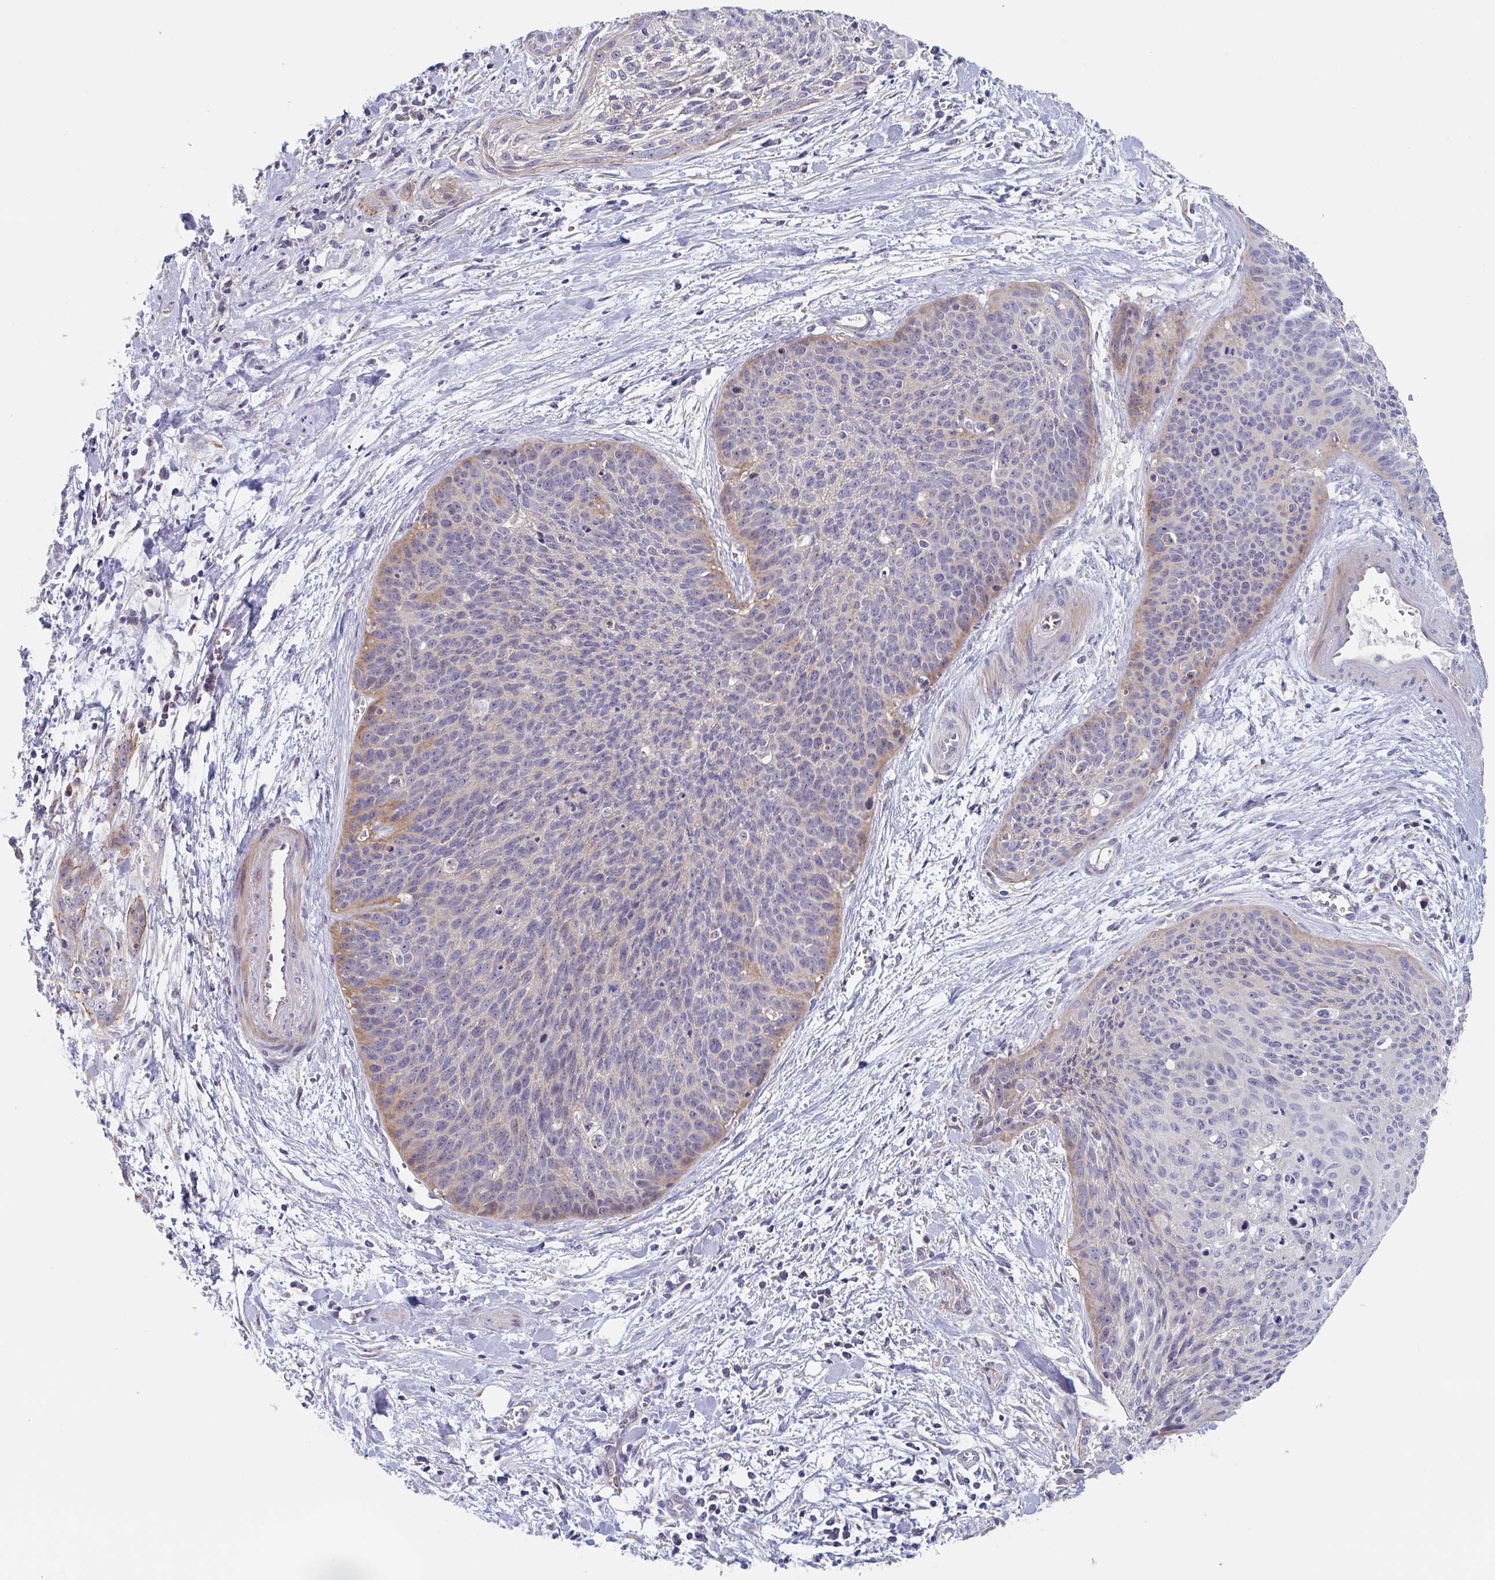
{"staining": {"intensity": "moderate", "quantity": "<25%", "location": "cytoplasmic/membranous"}, "tissue": "cervical cancer", "cell_type": "Tumor cells", "image_type": "cancer", "snomed": [{"axis": "morphology", "description": "Squamous cell carcinoma, NOS"}, {"axis": "topography", "description": "Cervix"}], "caption": "The micrograph shows staining of cervical squamous cell carcinoma, revealing moderate cytoplasmic/membranous protein staining (brown color) within tumor cells. The staining was performed using DAB (3,3'-diaminobenzidine) to visualize the protein expression in brown, while the nuclei were stained in blue with hematoxylin (Magnification: 20x).", "gene": "MRPL53", "patient": {"sex": "female", "age": 55}}